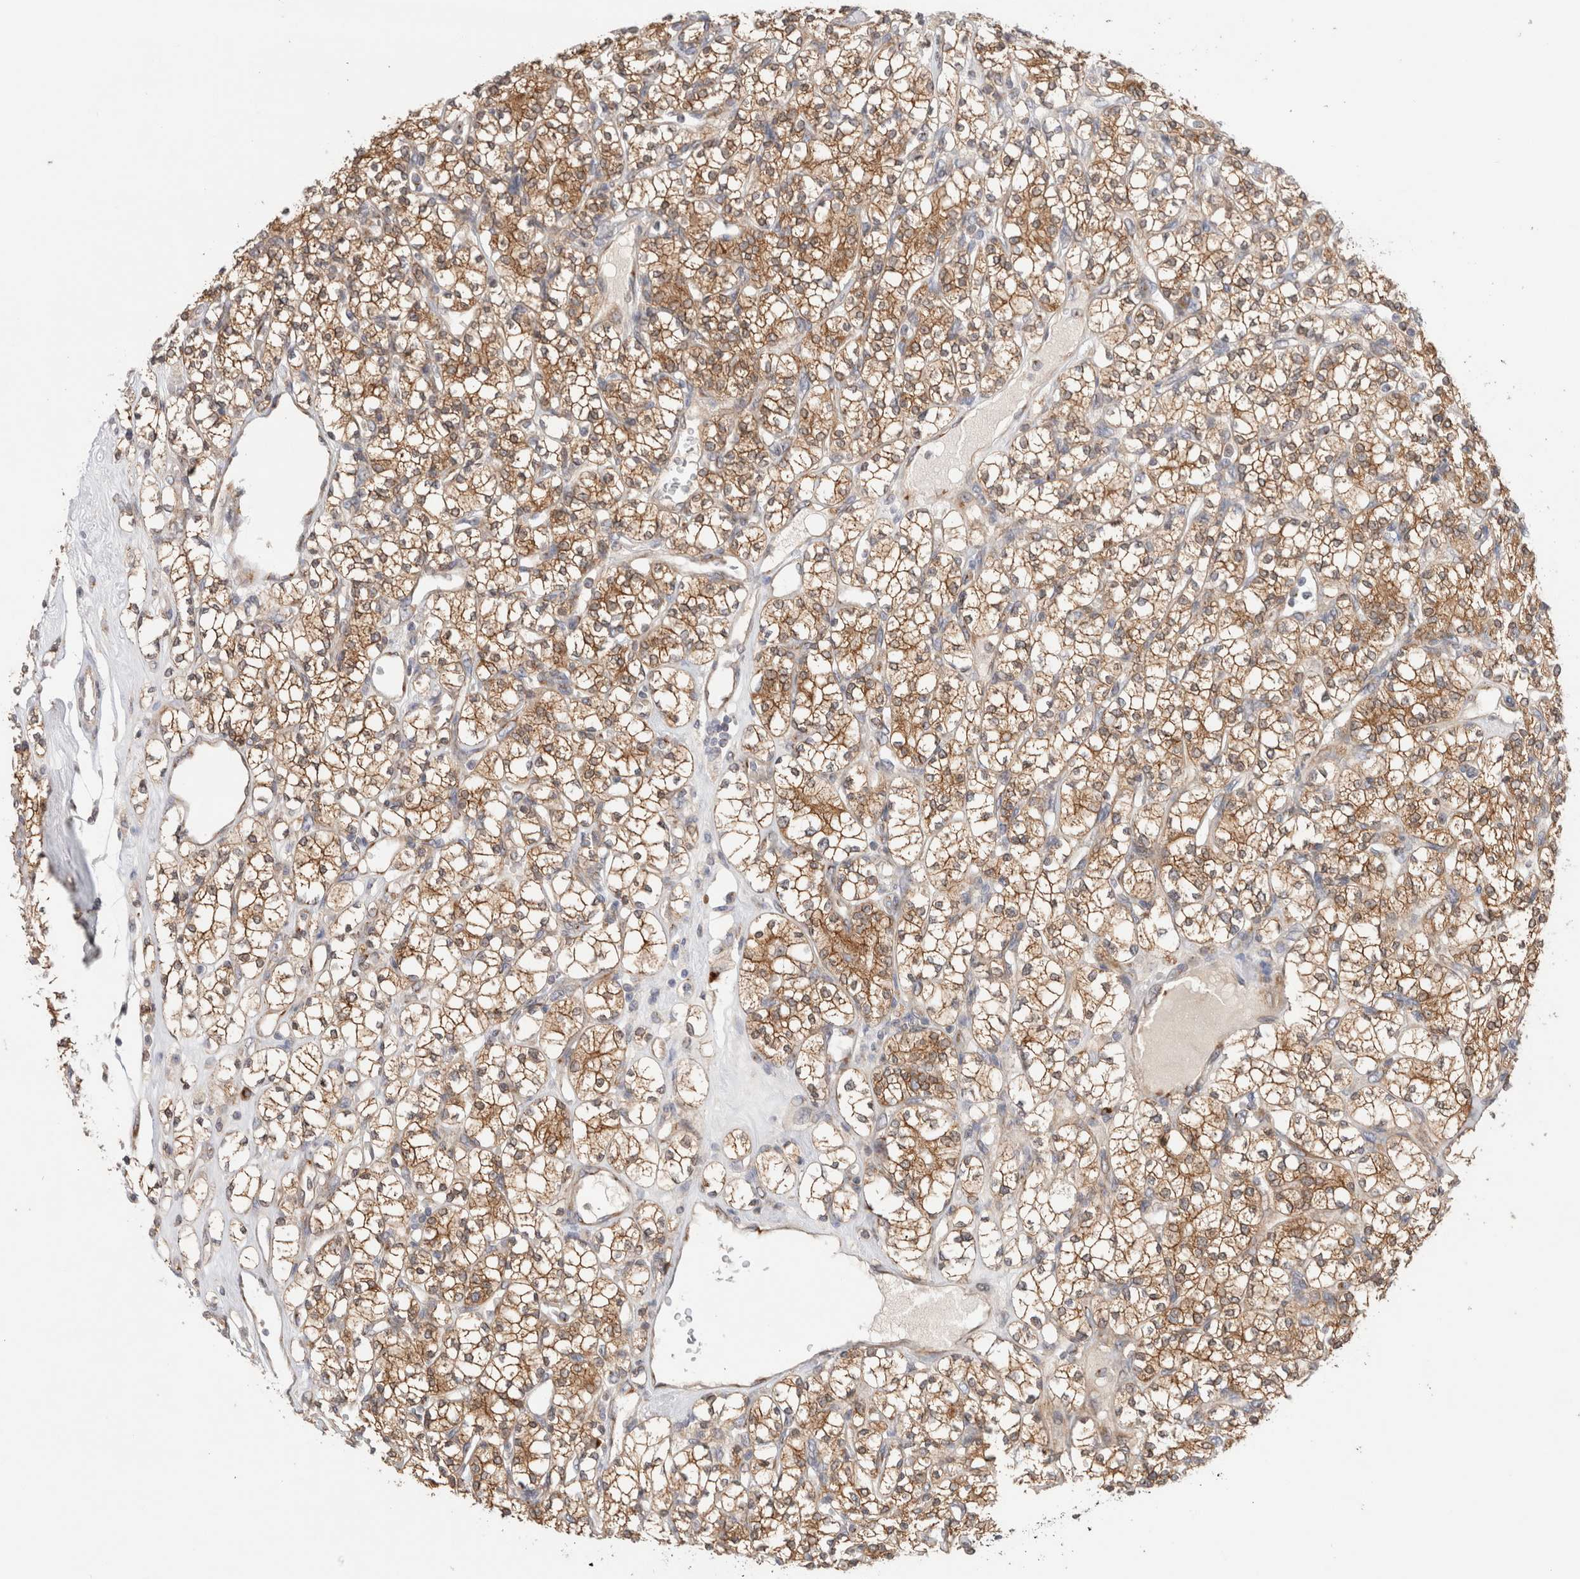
{"staining": {"intensity": "moderate", "quantity": ">75%", "location": "cytoplasmic/membranous"}, "tissue": "renal cancer", "cell_type": "Tumor cells", "image_type": "cancer", "snomed": [{"axis": "morphology", "description": "Adenocarcinoma, NOS"}, {"axis": "topography", "description": "Kidney"}], "caption": "IHC of human renal adenocarcinoma shows medium levels of moderate cytoplasmic/membranous positivity in approximately >75% of tumor cells. Immunohistochemistry stains the protein of interest in brown and the nuclei are stained blue.", "gene": "LMAN2L", "patient": {"sex": "male", "age": 77}}